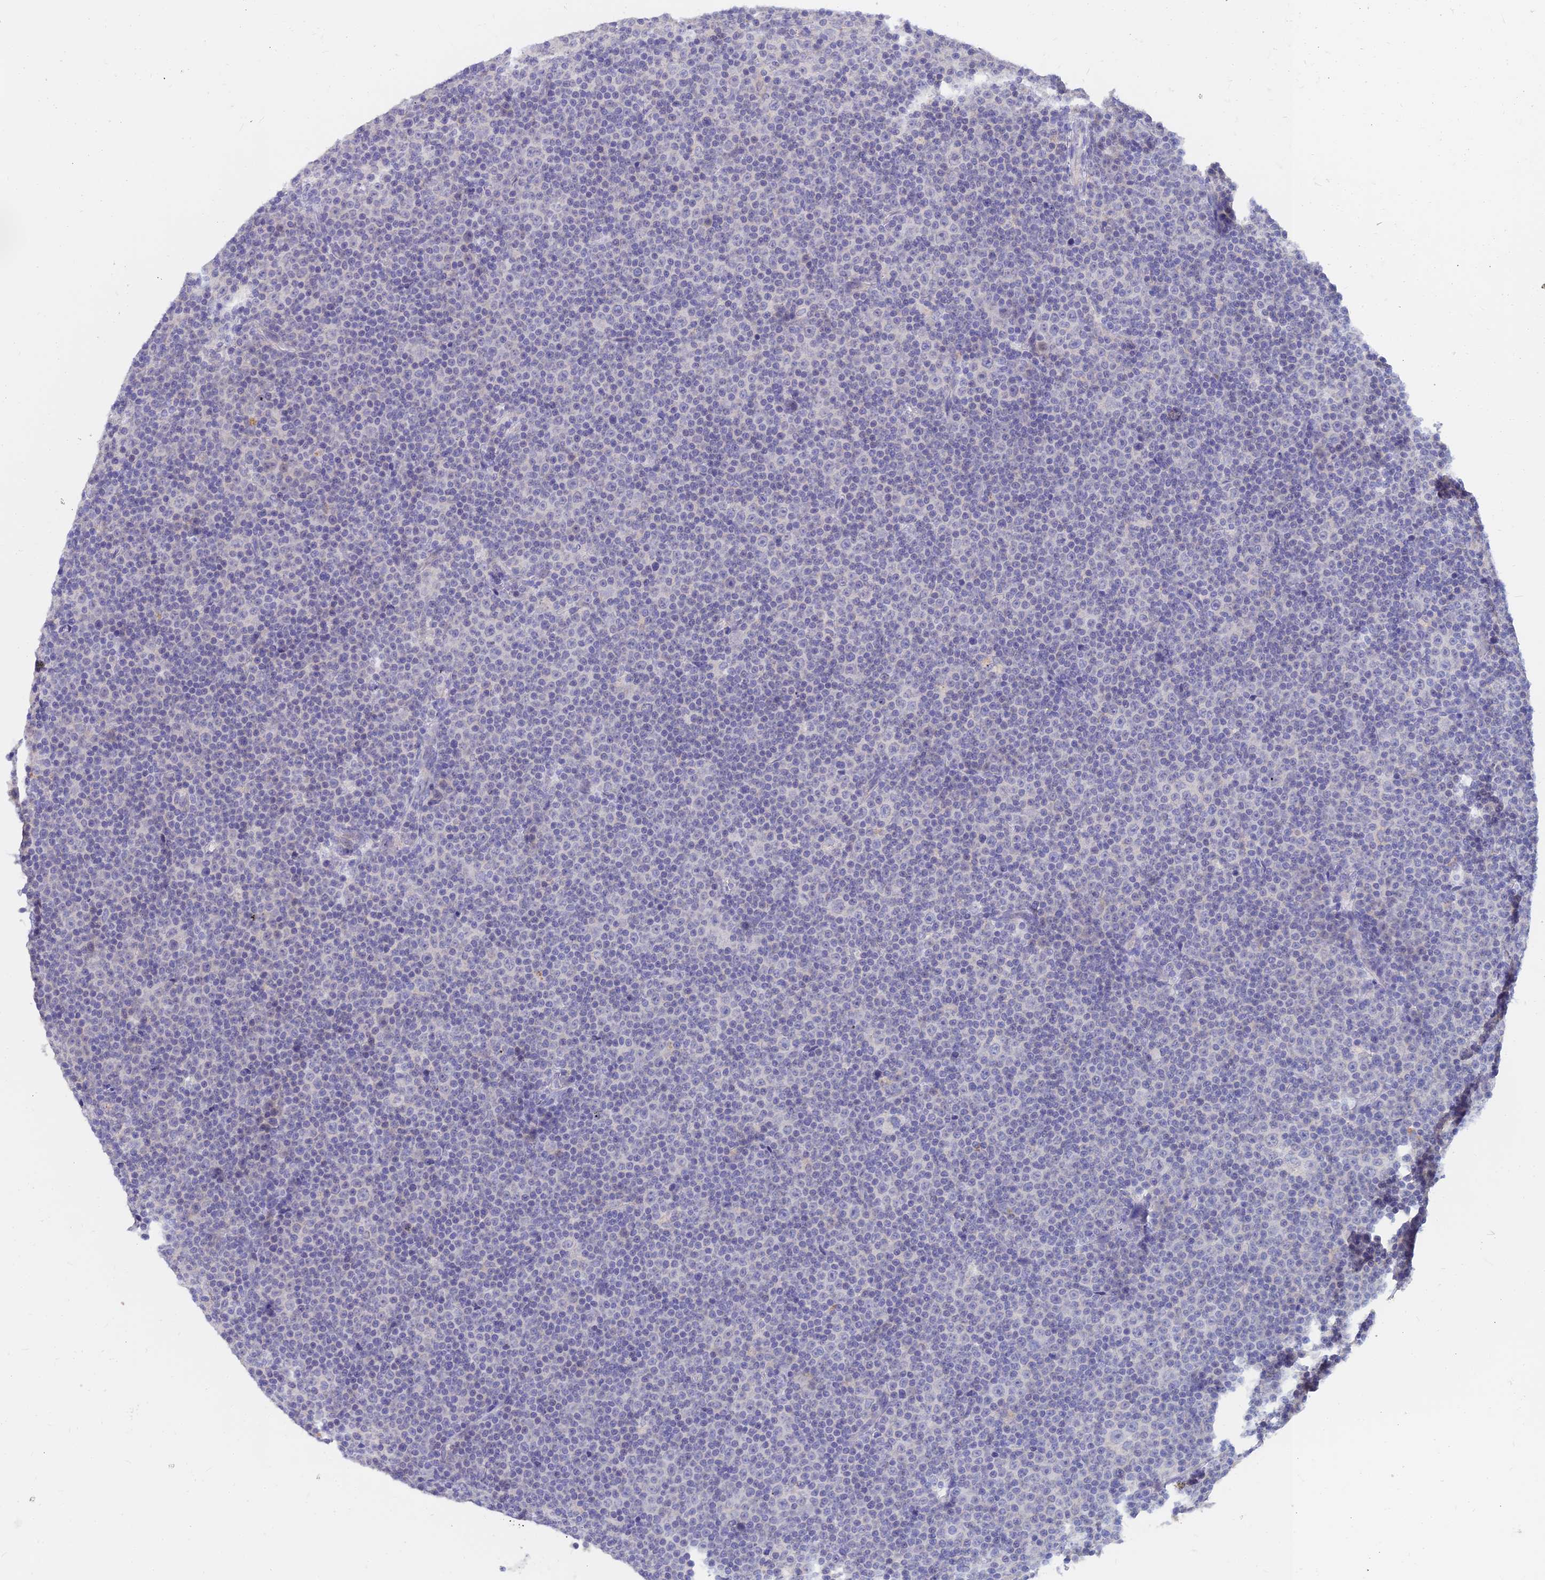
{"staining": {"intensity": "negative", "quantity": "none", "location": "none"}, "tissue": "lymphoma", "cell_type": "Tumor cells", "image_type": "cancer", "snomed": [{"axis": "morphology", "description": "Malignant lymphoma, non-Hodgkin's type, Low grade"}, {"axis": "topography", "description": "Lymph node"}], "caption": "This is an IHC micrograph of human low-grade malignant lymphoma, non-Hodgkin's type. There is no staining in tumor cells.", "gene": "NPY", "patient": {"sex": "female", "age": 67}}